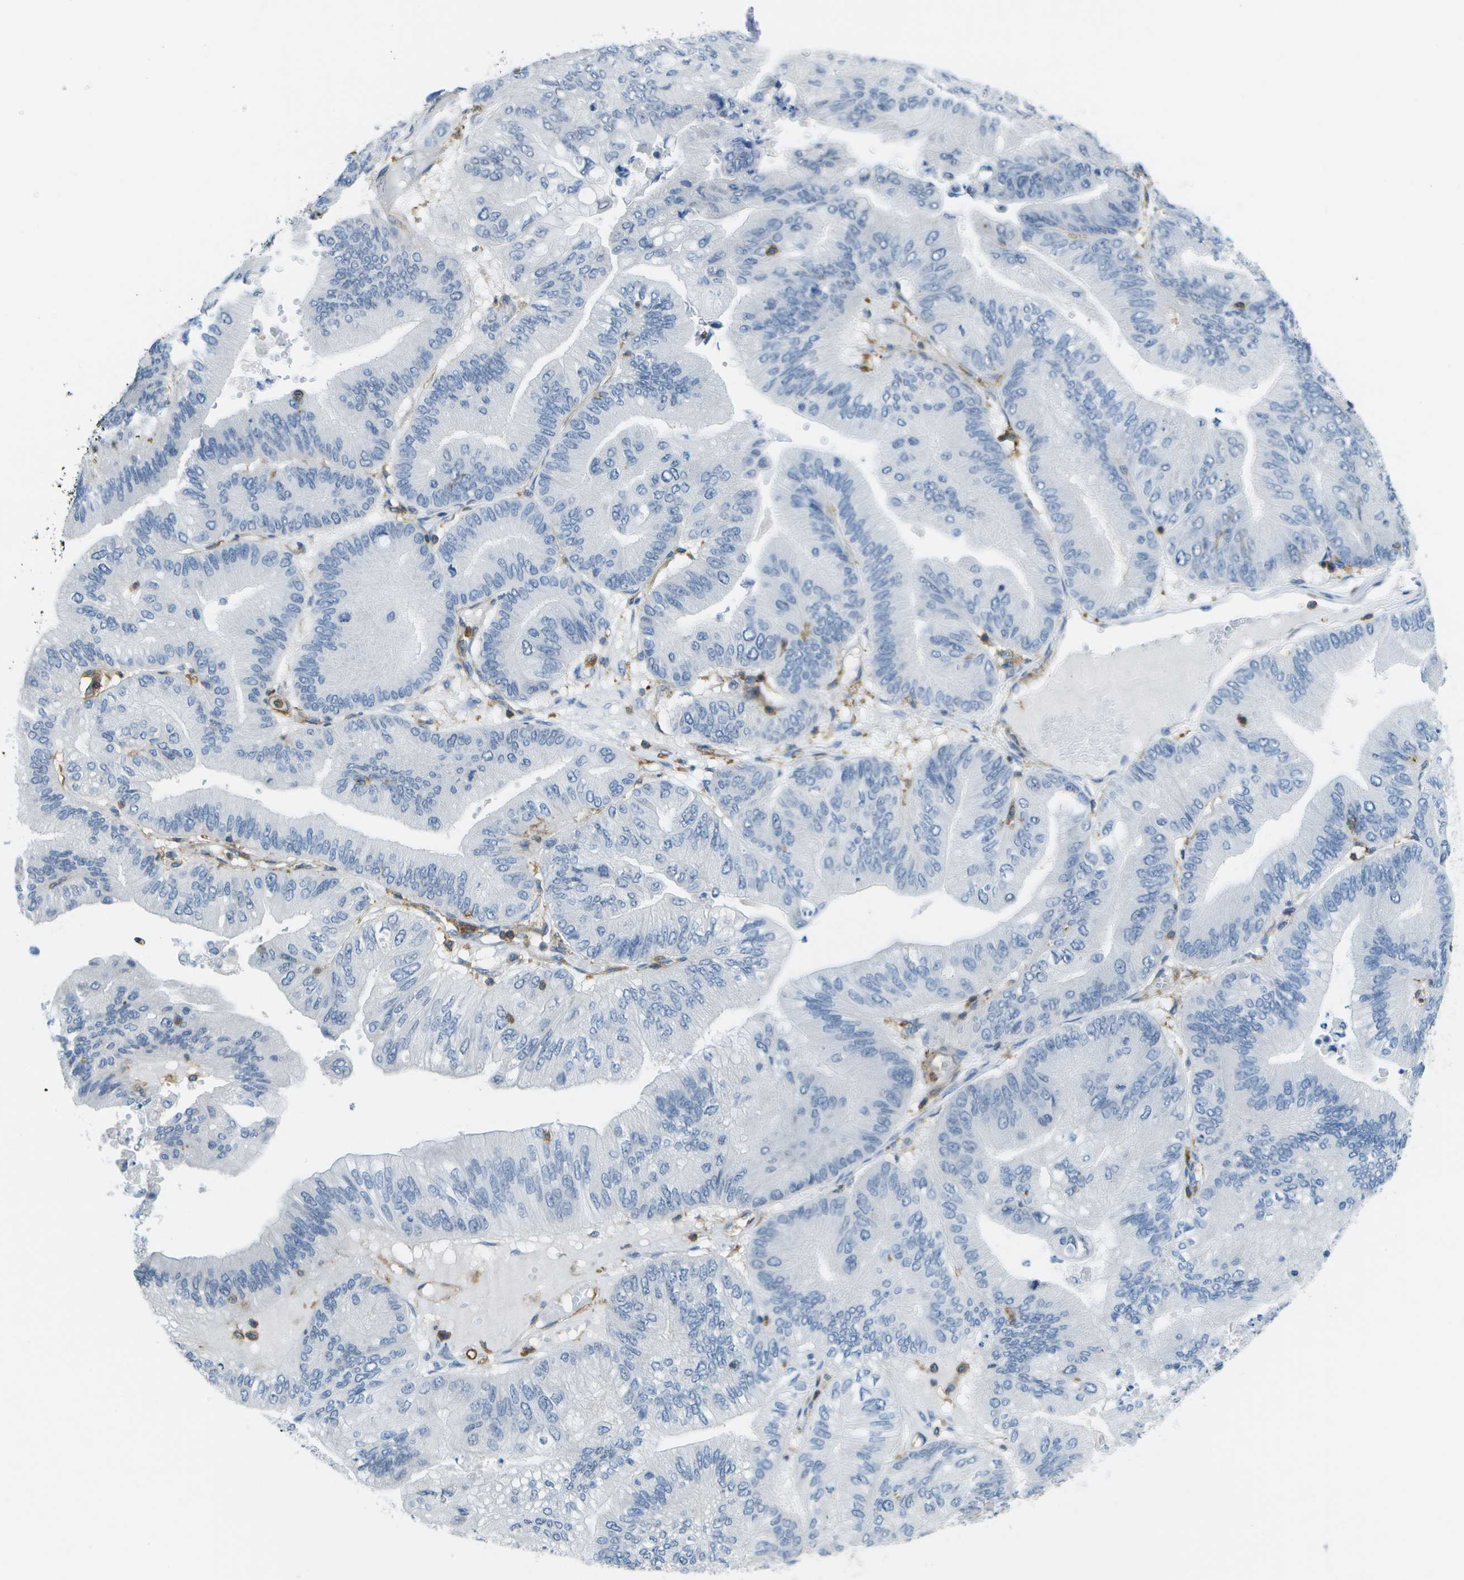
{"staining": {"intensity": "negative", "quantity": "none", "location": "none"}, "tissue": "ovarian cancer", "cell_type": "Tumor cells", "image_type": "cancer", "snomed": [{"axis": "morphology", "description": "Cystadenocarcinoma, mucinous, NOS"}, {"axis": "topography", "description": "Ovary"}], "caption": "This is a image of immunohistochemistry staining of mucinous cystadenocarcinoma (ovarian), which shows no expression in tumor cells. (Immunohistochemistry (ihc), brightfield microscopy, high magnification).", "gene": "RCSD1", "patient": {"sex": "female", "age": 61}}